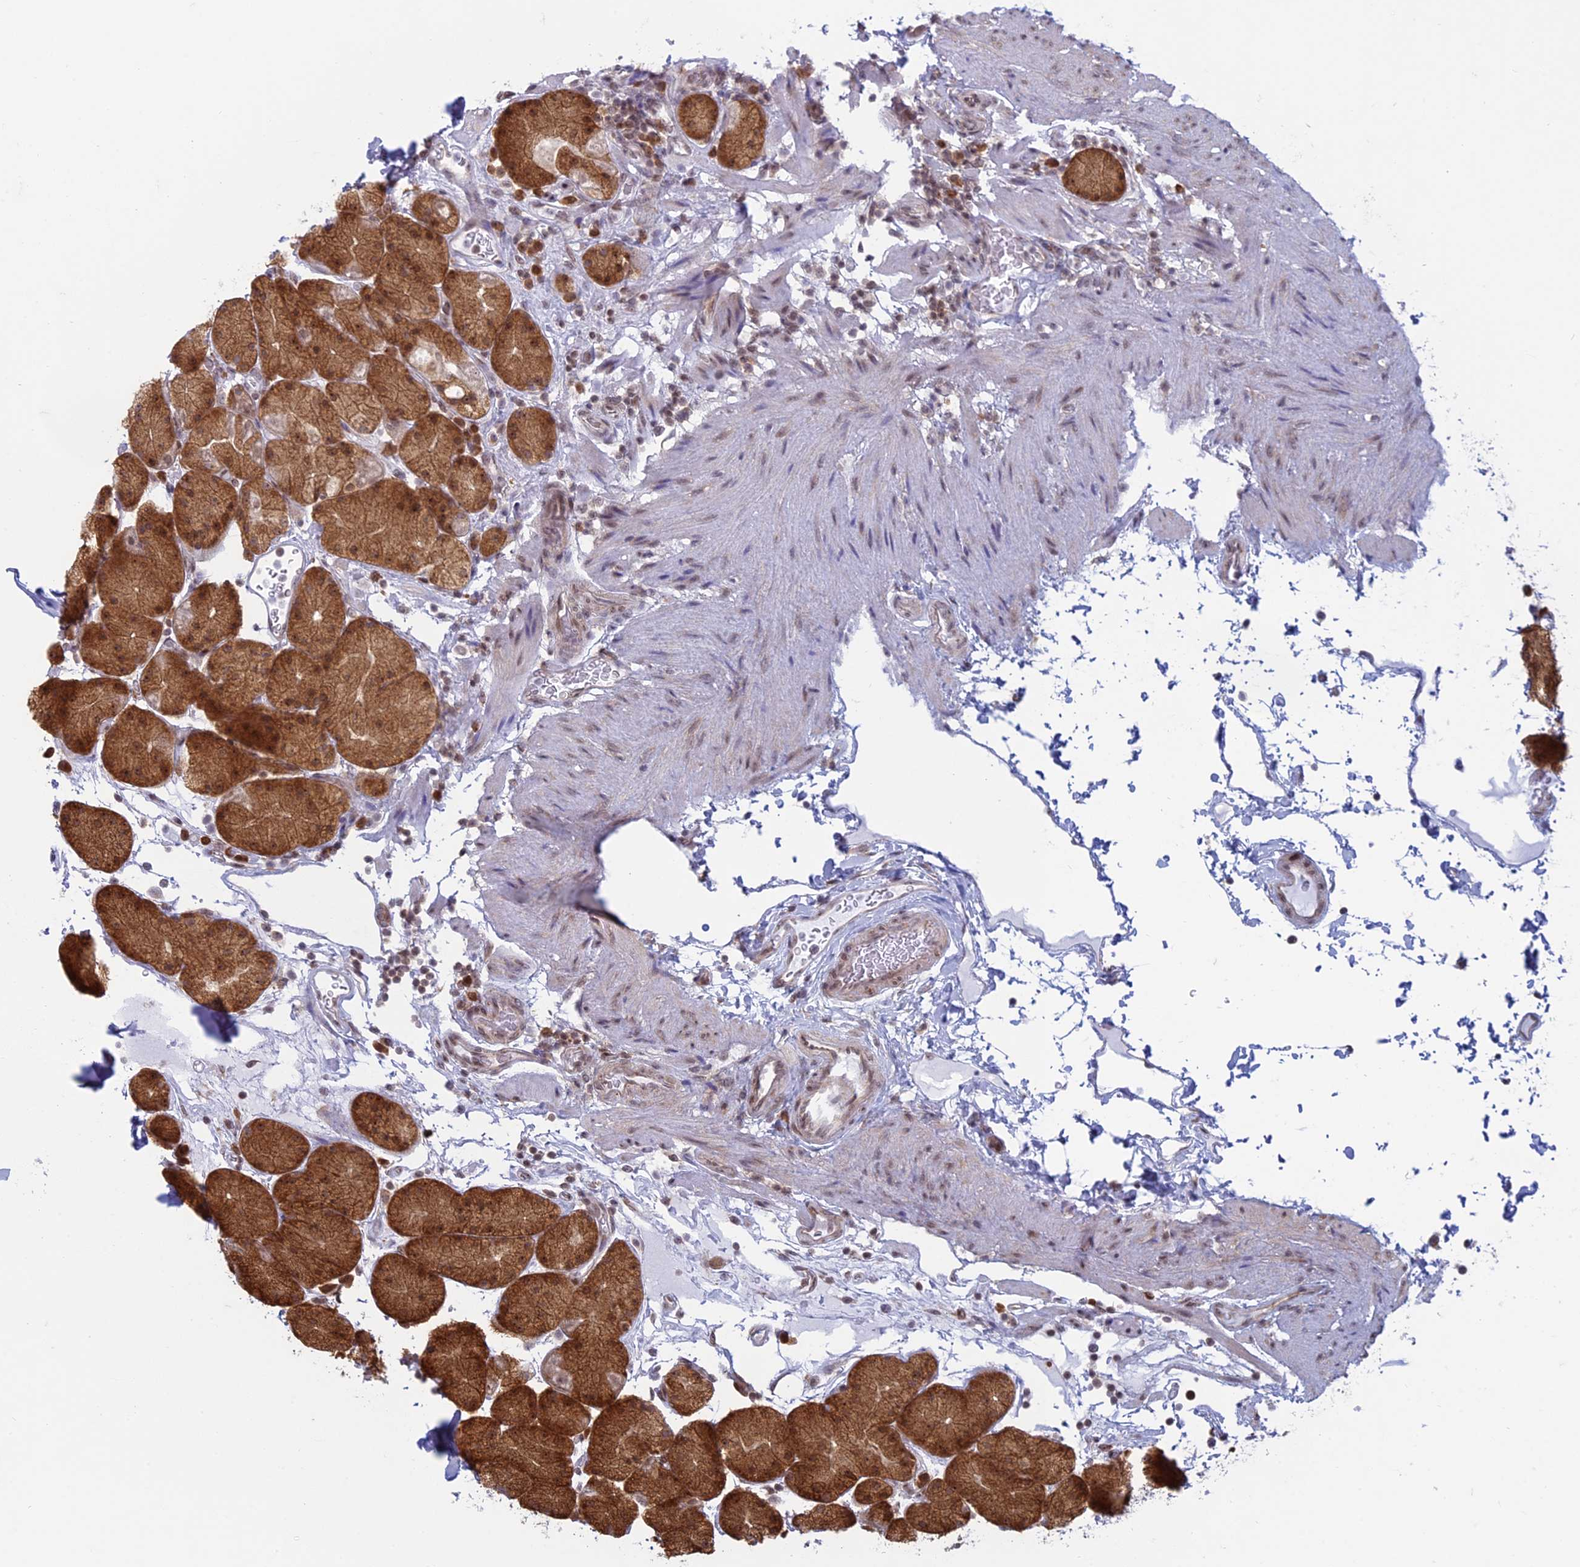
{"staining": {"intensity": "moderate", "quantity": ">75%", "location": "cytoplasmic/membranous,nuclear"}, "tissue": "stomach", "cell_type": "Glandular cells", "image_type": "normal", "snomed": [{"axis": "morphology", "description": "Normal tissue, NOS"}, {"axis": "topography", "description": "Stomach, upper"}, {"axis": "topography", "description": "Stomach, lower"}], "caption": "Moderate cytoplasmic/membranous,nuclear positivity is appreciated in approximately >75% of glandular cells in benign stomach. Immunohistochemistry stains the protein of interest in brown and the nuclei are stained blue.", "gene": "RPS19BP1", "patient": {"sex": "male", "age": 67}}